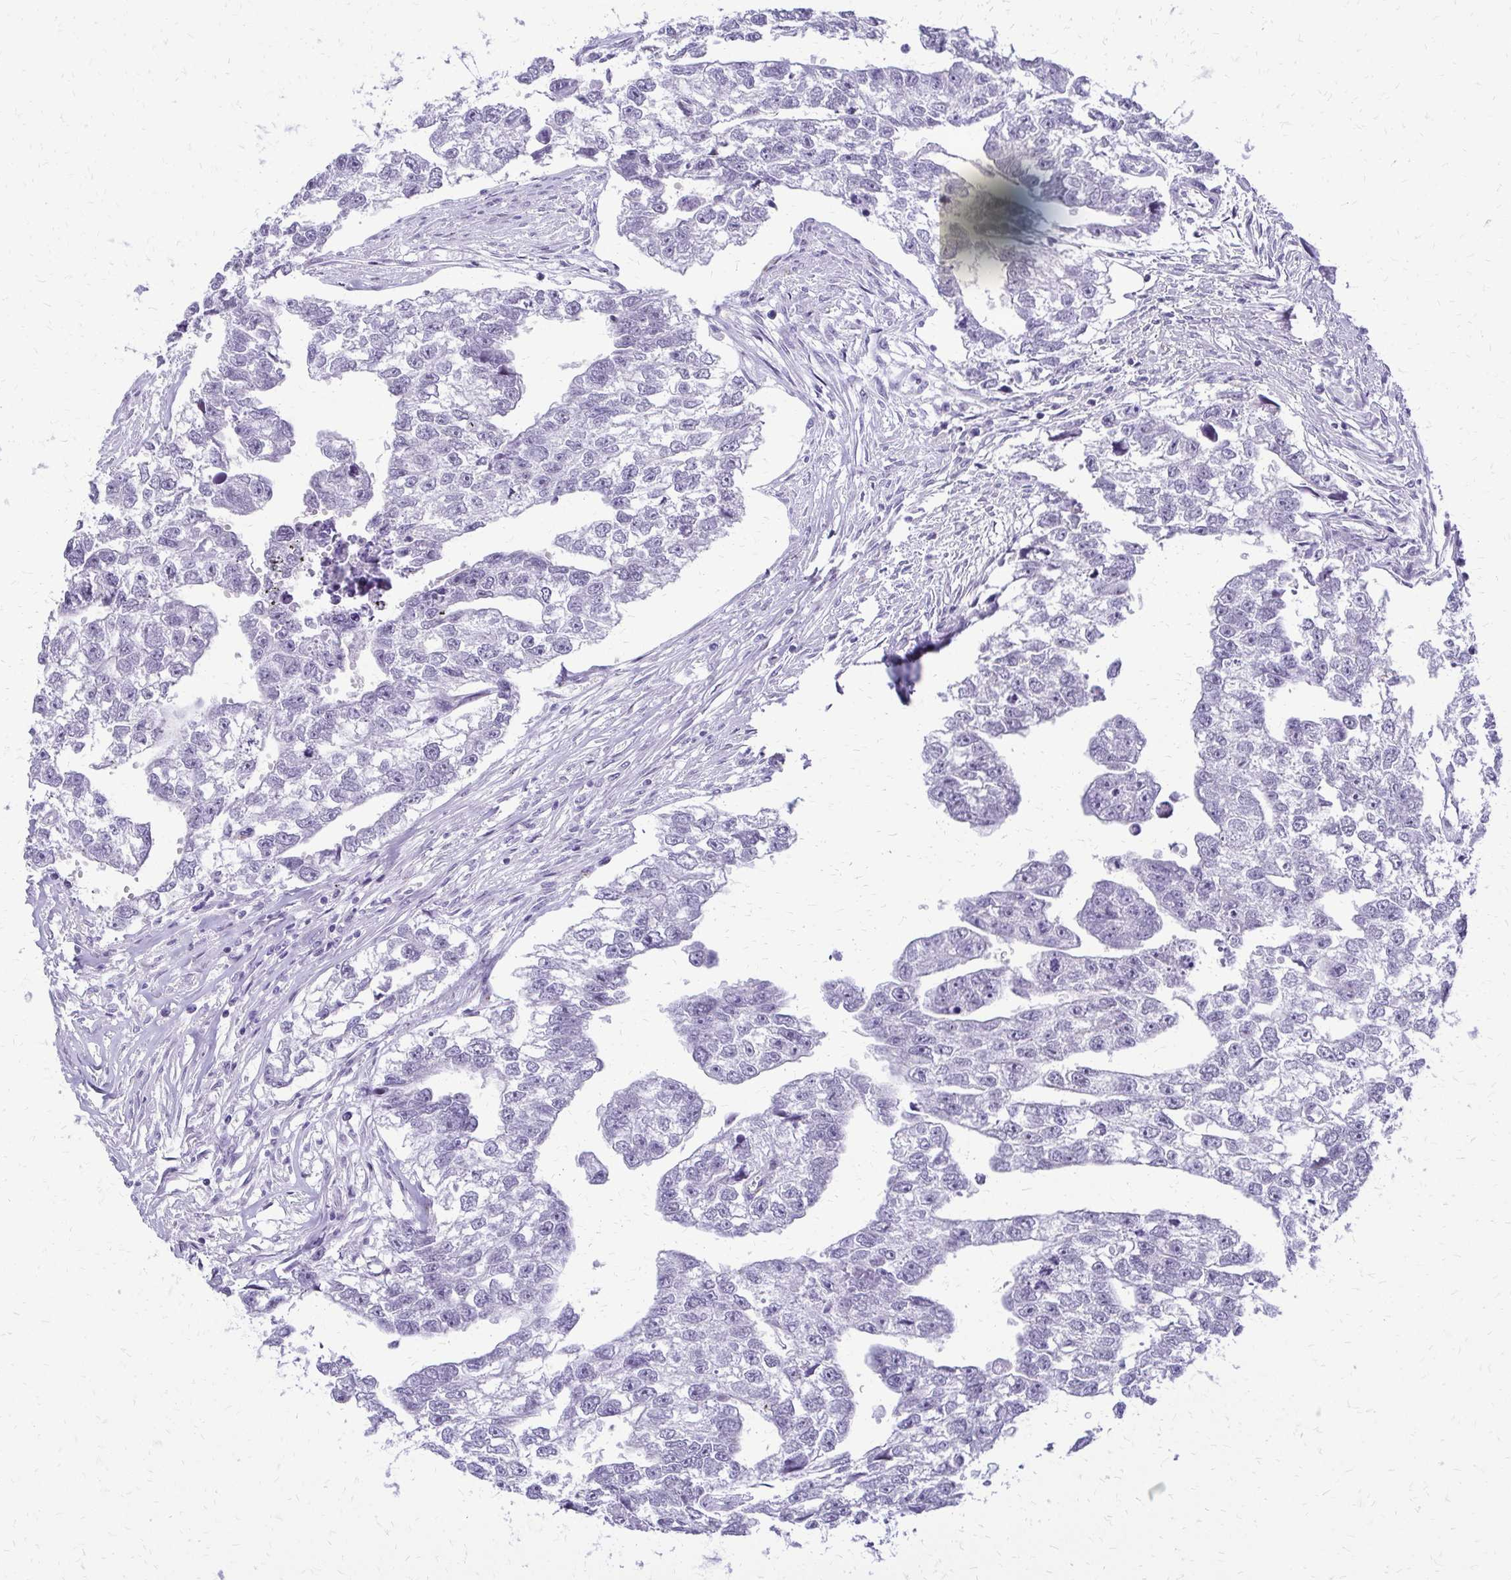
{"staining": {"intensity": "negative", "quantity": "none", "location": "none"}, "tissue": "testis cancer", "cell_type": "Tumor cells", "image_type": "cancer", "snomed": [{"axis": "morphology", "description": "Carcinoma, Embryonal, NOS"}, {"axis": "morphology", "description": "Teratoma, malignant, NOS"}, {"axis": "topography", "description": "Testis"}], "caption": "Immunohistochemical staining of human embryonal carcinoma (testis) reveals no significant staining in tumor cells.", "gene": "FAM162B", "patient": {"sex": "male", "age": 44}}